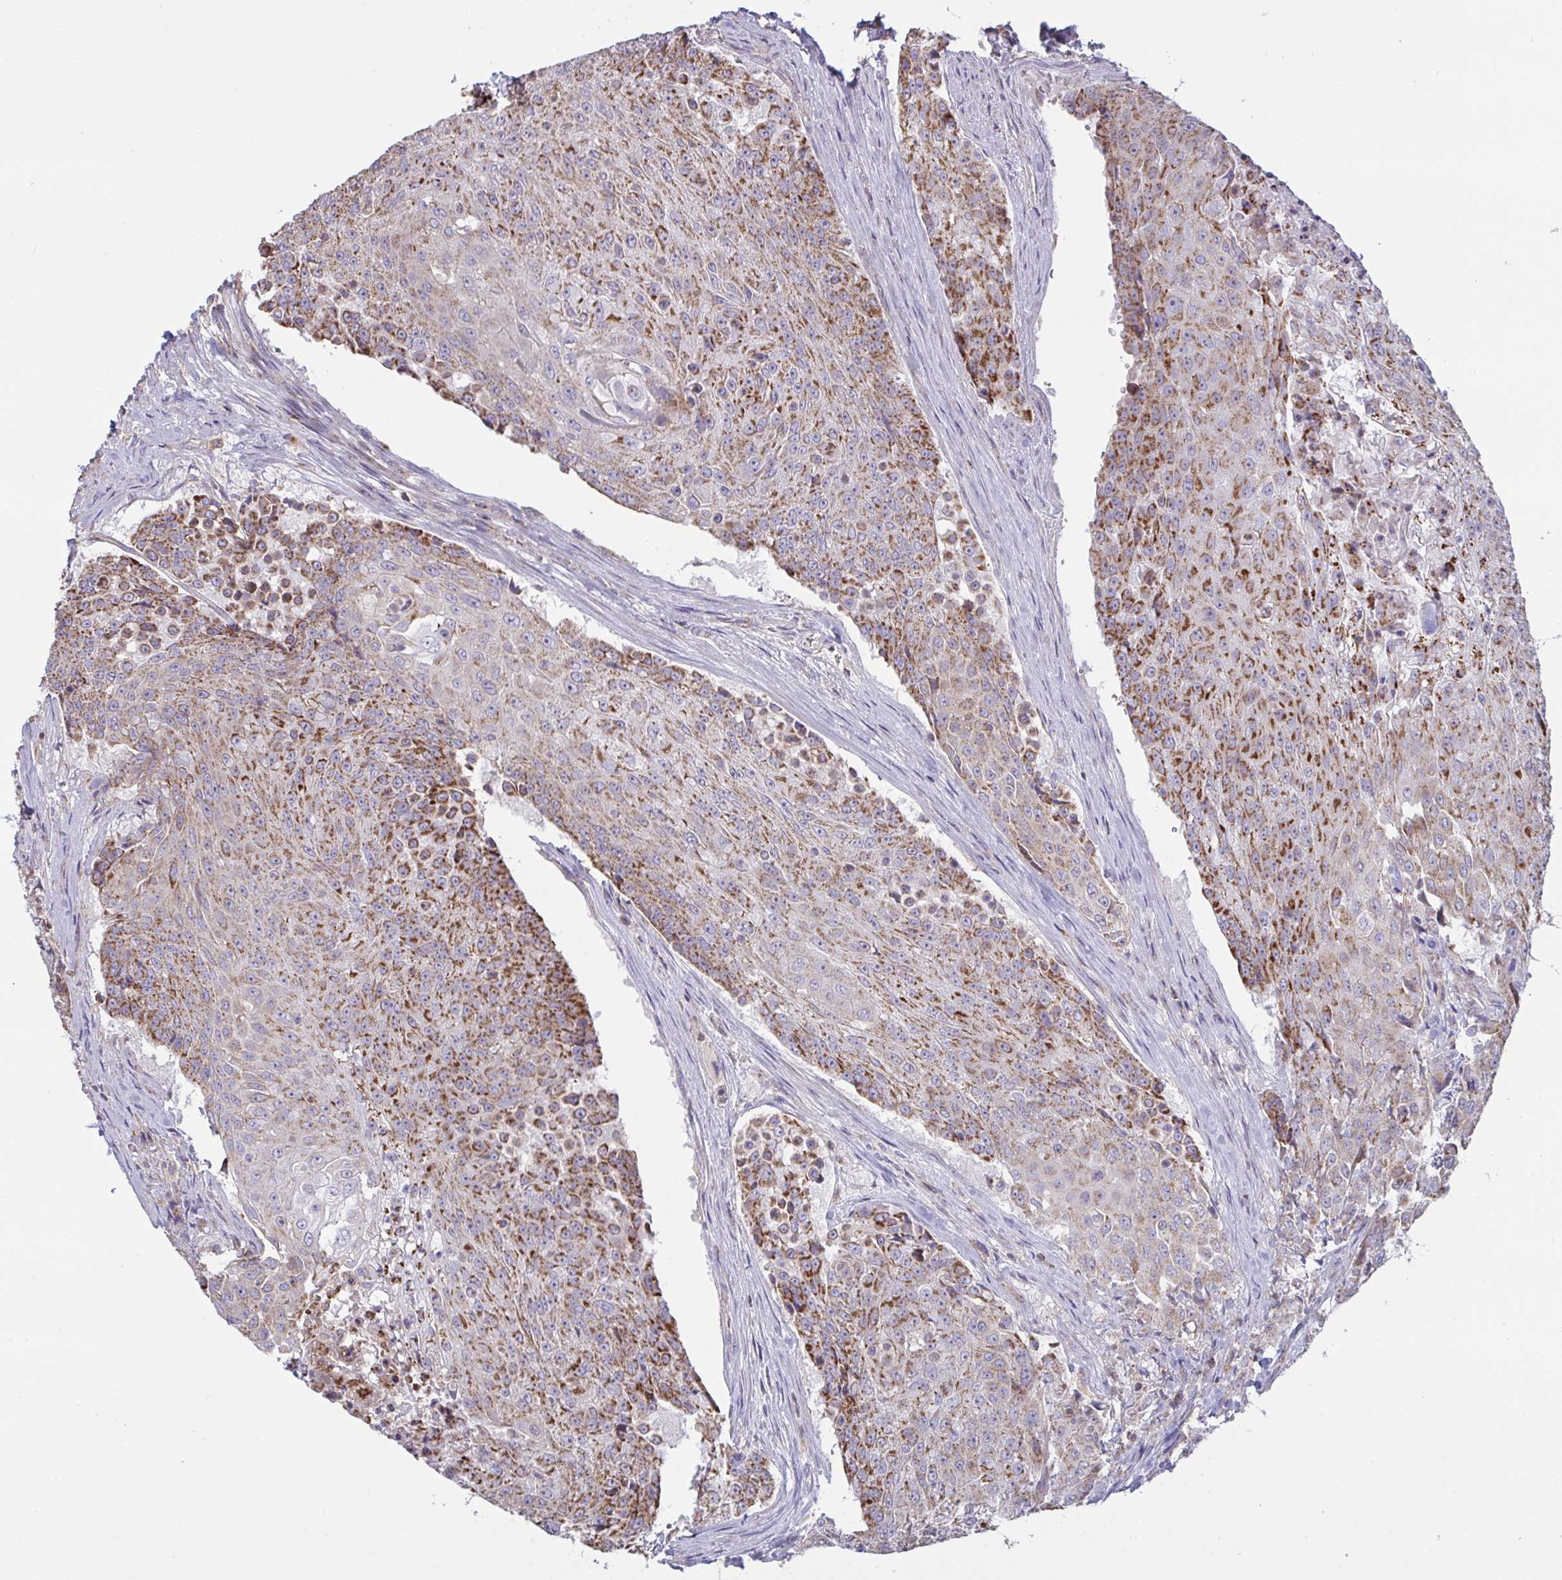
{"staining": {"intensity": "moderate", "quantity": ">75%", "location": "cytoplasmic/membranous"}, "tissue": "urothelial cancer", "cell_type": "Tumor cells", "image_type": "cancer", "snomed": [{"axis": "morphology", "description": "Urothelial carcinoma, High grade"}, {"axis": "topography", "description": "Urinary bladder"}], "caption": "The immunohistochemical stain highlights moderate cytoplasmic/membranous staining in tumor cells of urothelial cancer tissue. The protein of interest is shown in brown color, while the nuclei are stained blue.", "gene": "MICOS10", "patient": {"sex": "female", "age": 63}}